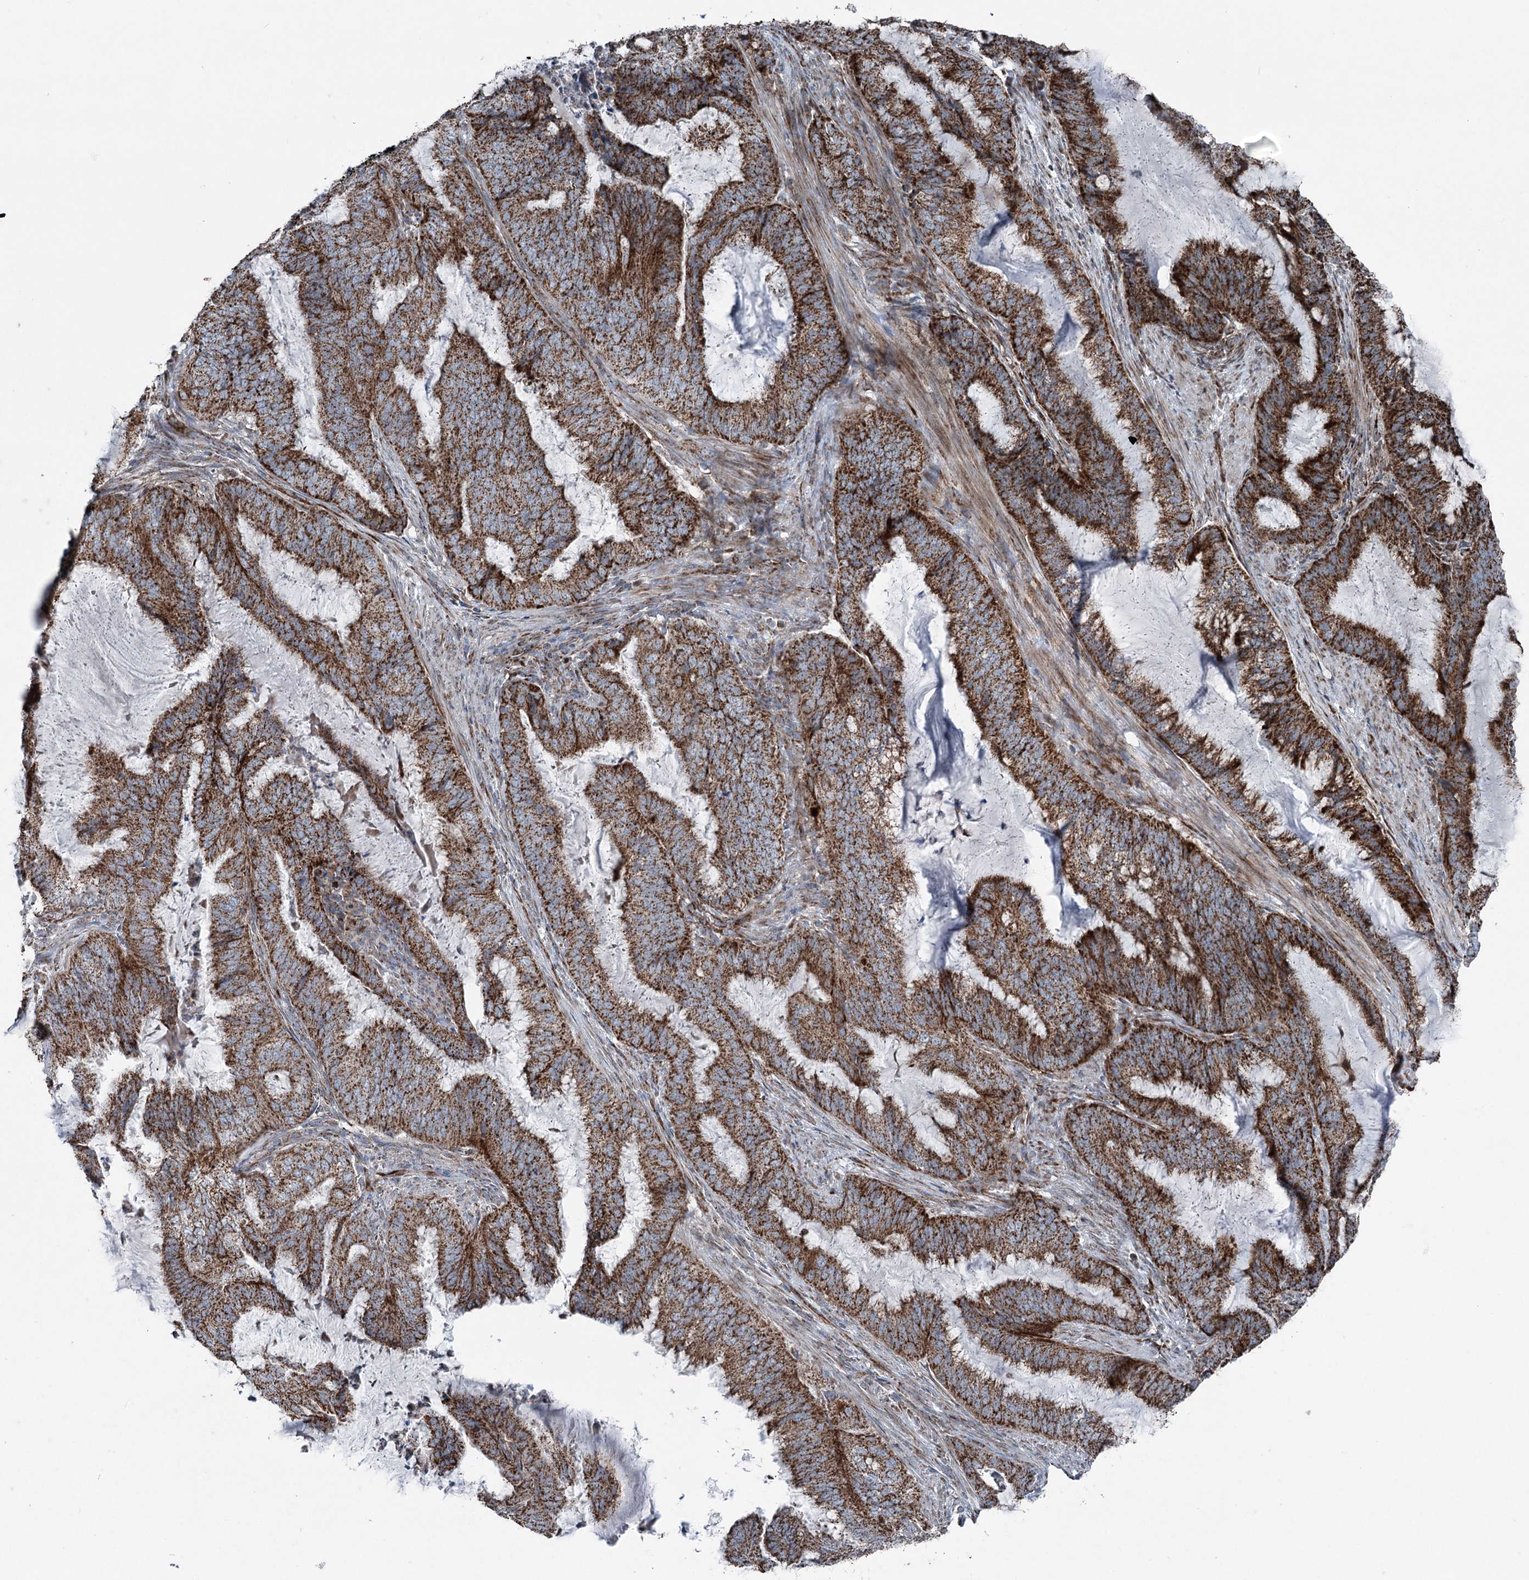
{"staining": {"intensity": "strong", "quantity": ">75%", "location": "cytoplasmic/membranous"}, "tissue": "endometrial cancer", "cell_type": "Tumor cells", "image_type": "cancer", "snomed": [{"axis": "morphology", "description": "Adenocarcinoma, NOS"}, {"axis": "topography", "description": "Endometrium"}], "caption": "There is high levels of strong cytoplasmic/membranous staining in tumor cells of endometrial cancer (adenocarcinoma), as demonstrated by immunohistochemical staining (brown color).", "gene": "UCN3", "patient": {"sex": "female", "age": 51}}